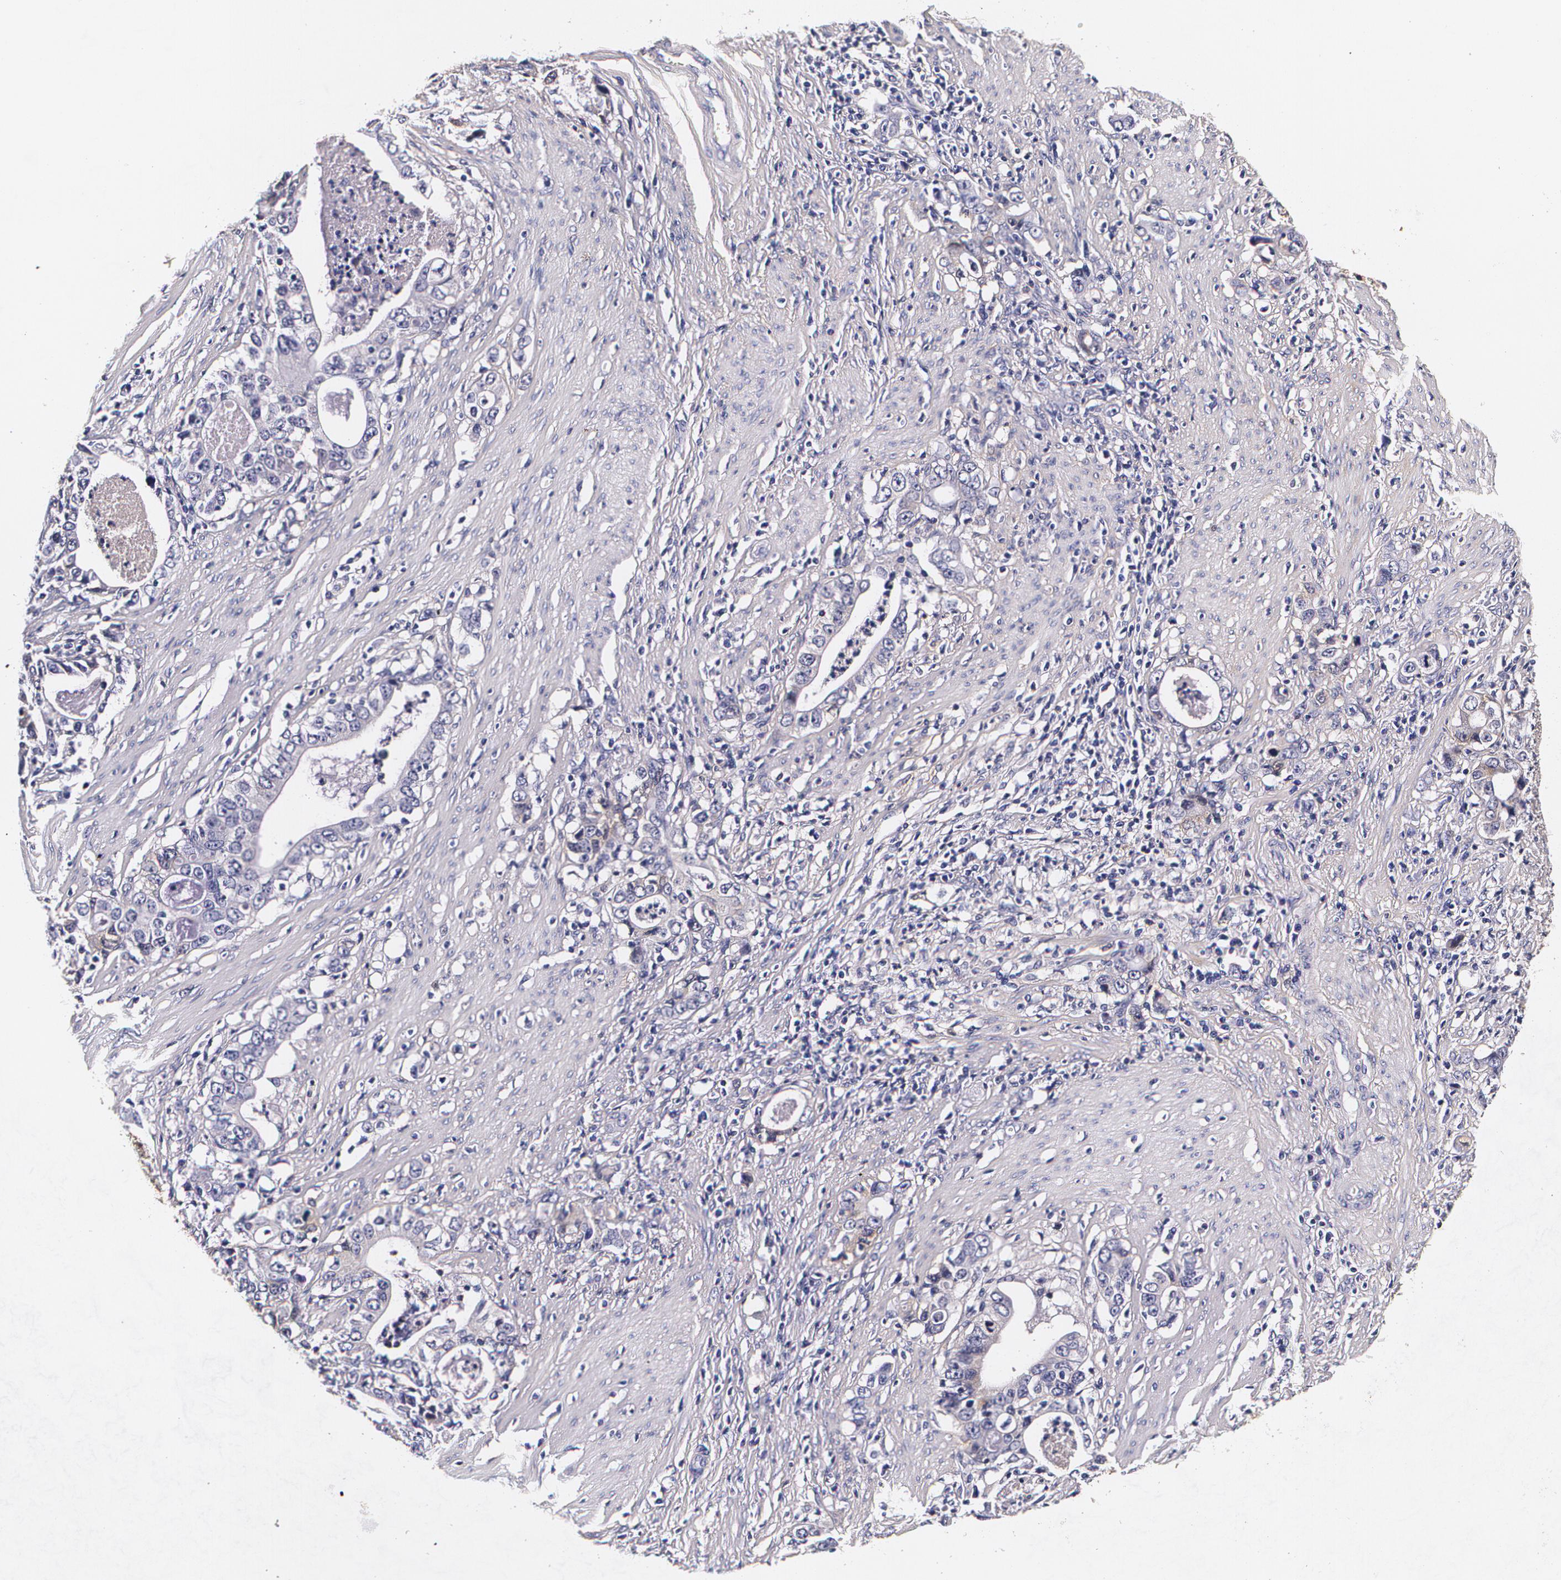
{"staining": {"intensity": "negative", "quantity": "none", "location": "none"}, "tissue": "stomach cancer", "cell_type": "Tumor cells", "image_type": "cancer", "snomed": [{"axis": "morphology", "description": "Adenocarcinoma, NOS"}, {"axis": "topography", "description": "Stomach, lower"}], "caption": "Tumor cells show no significant protein expression in stomach adenocarcinoma. Nuclei are stained in blue.", "gene": "TTR", "patient": {"sex": "female", "age": 72}}